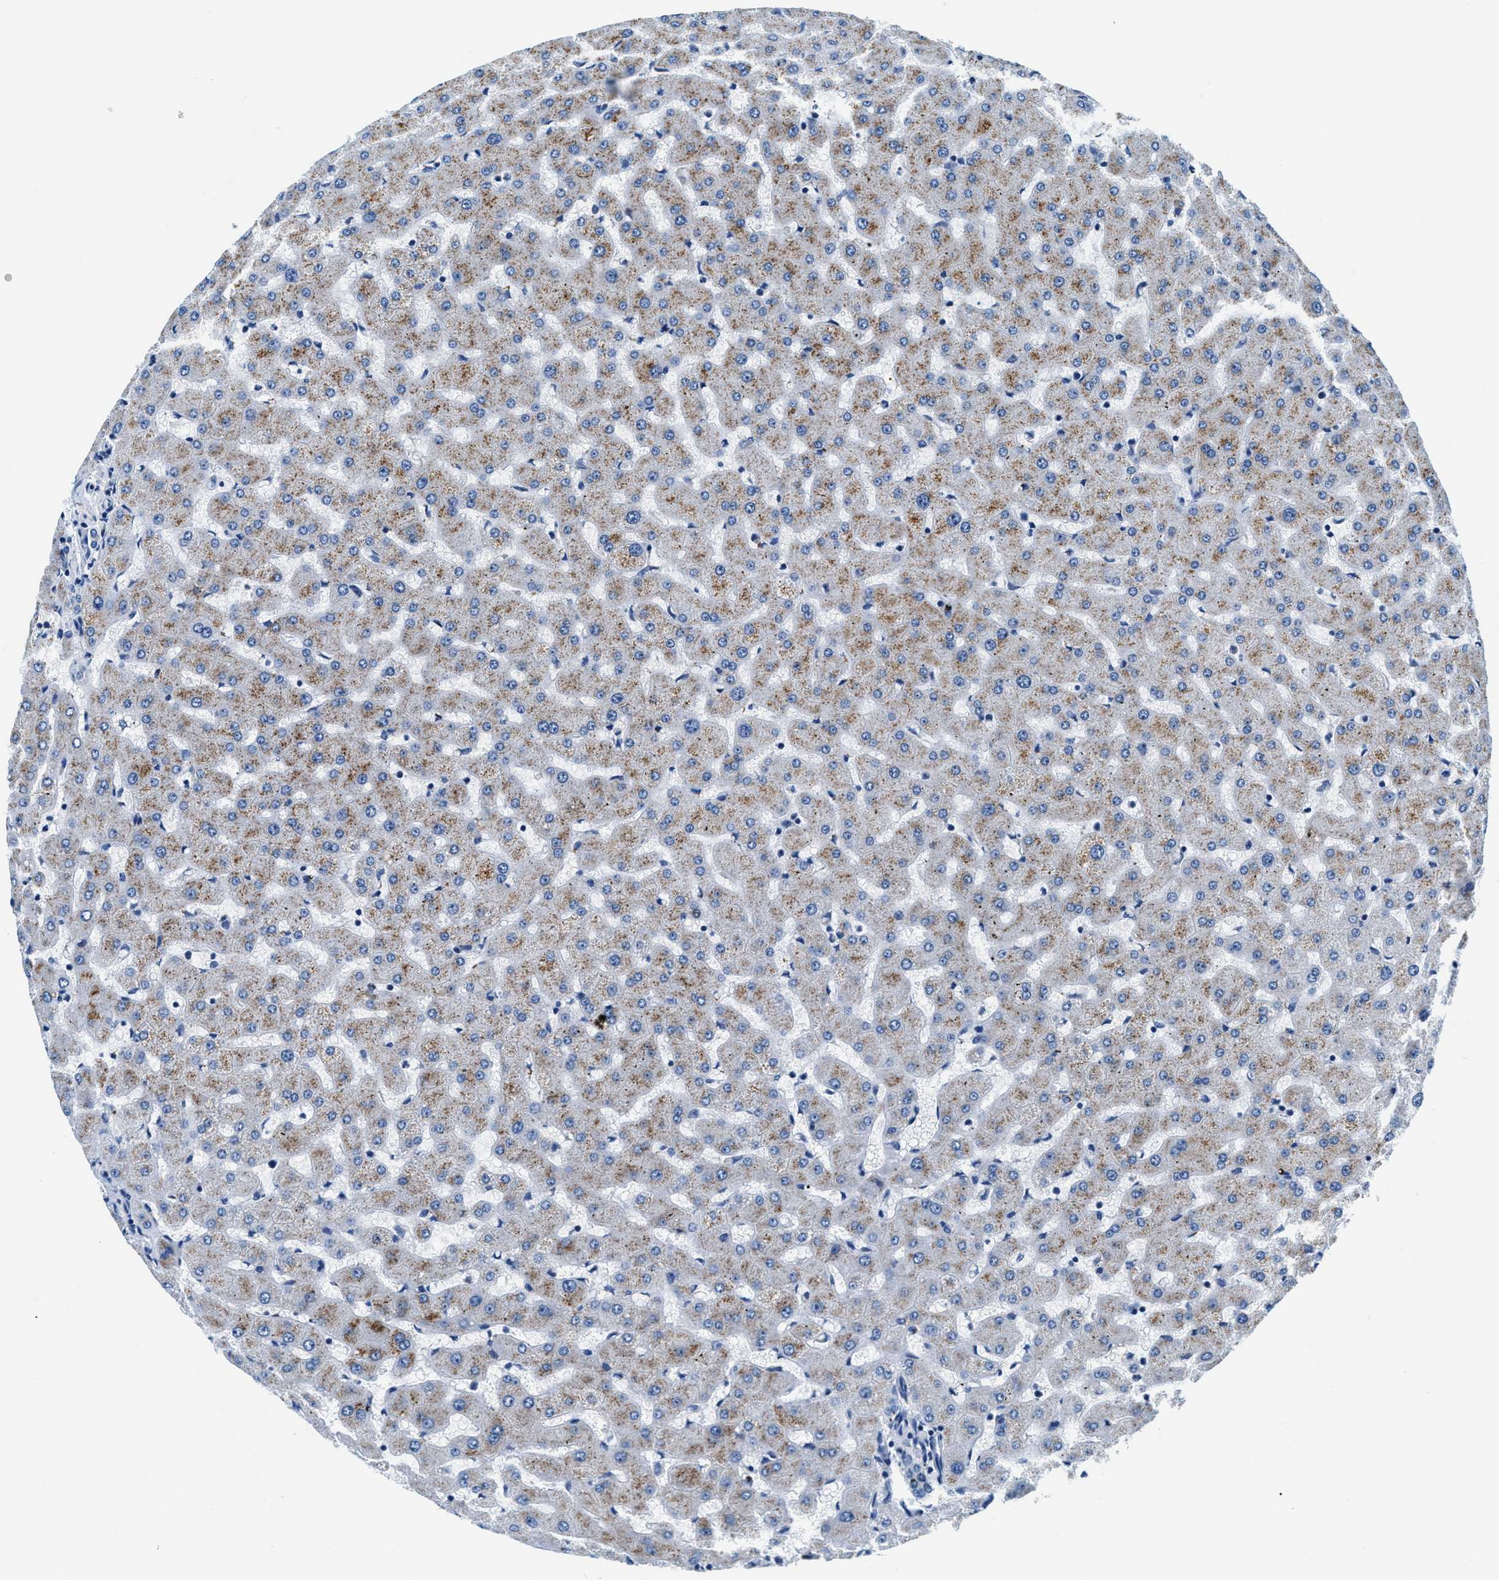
{"staining": {"intensity": "negative", "quantity": "none", "location": "none"}, "tissue": "liver", "cell_type": "Cholangiocytes", "image_type": "normal", "snomed": [{"axis": "morphology", "description": "Normal tissue, NOS"}, {"axis": "topography", "description": "Liver"}], "caption": "Normal liver was stained to show a protein in brown. There is no significant staining in cholangiocytes.", "gene": "VPS53", "patient": {"sex": "female", "age": 63}}